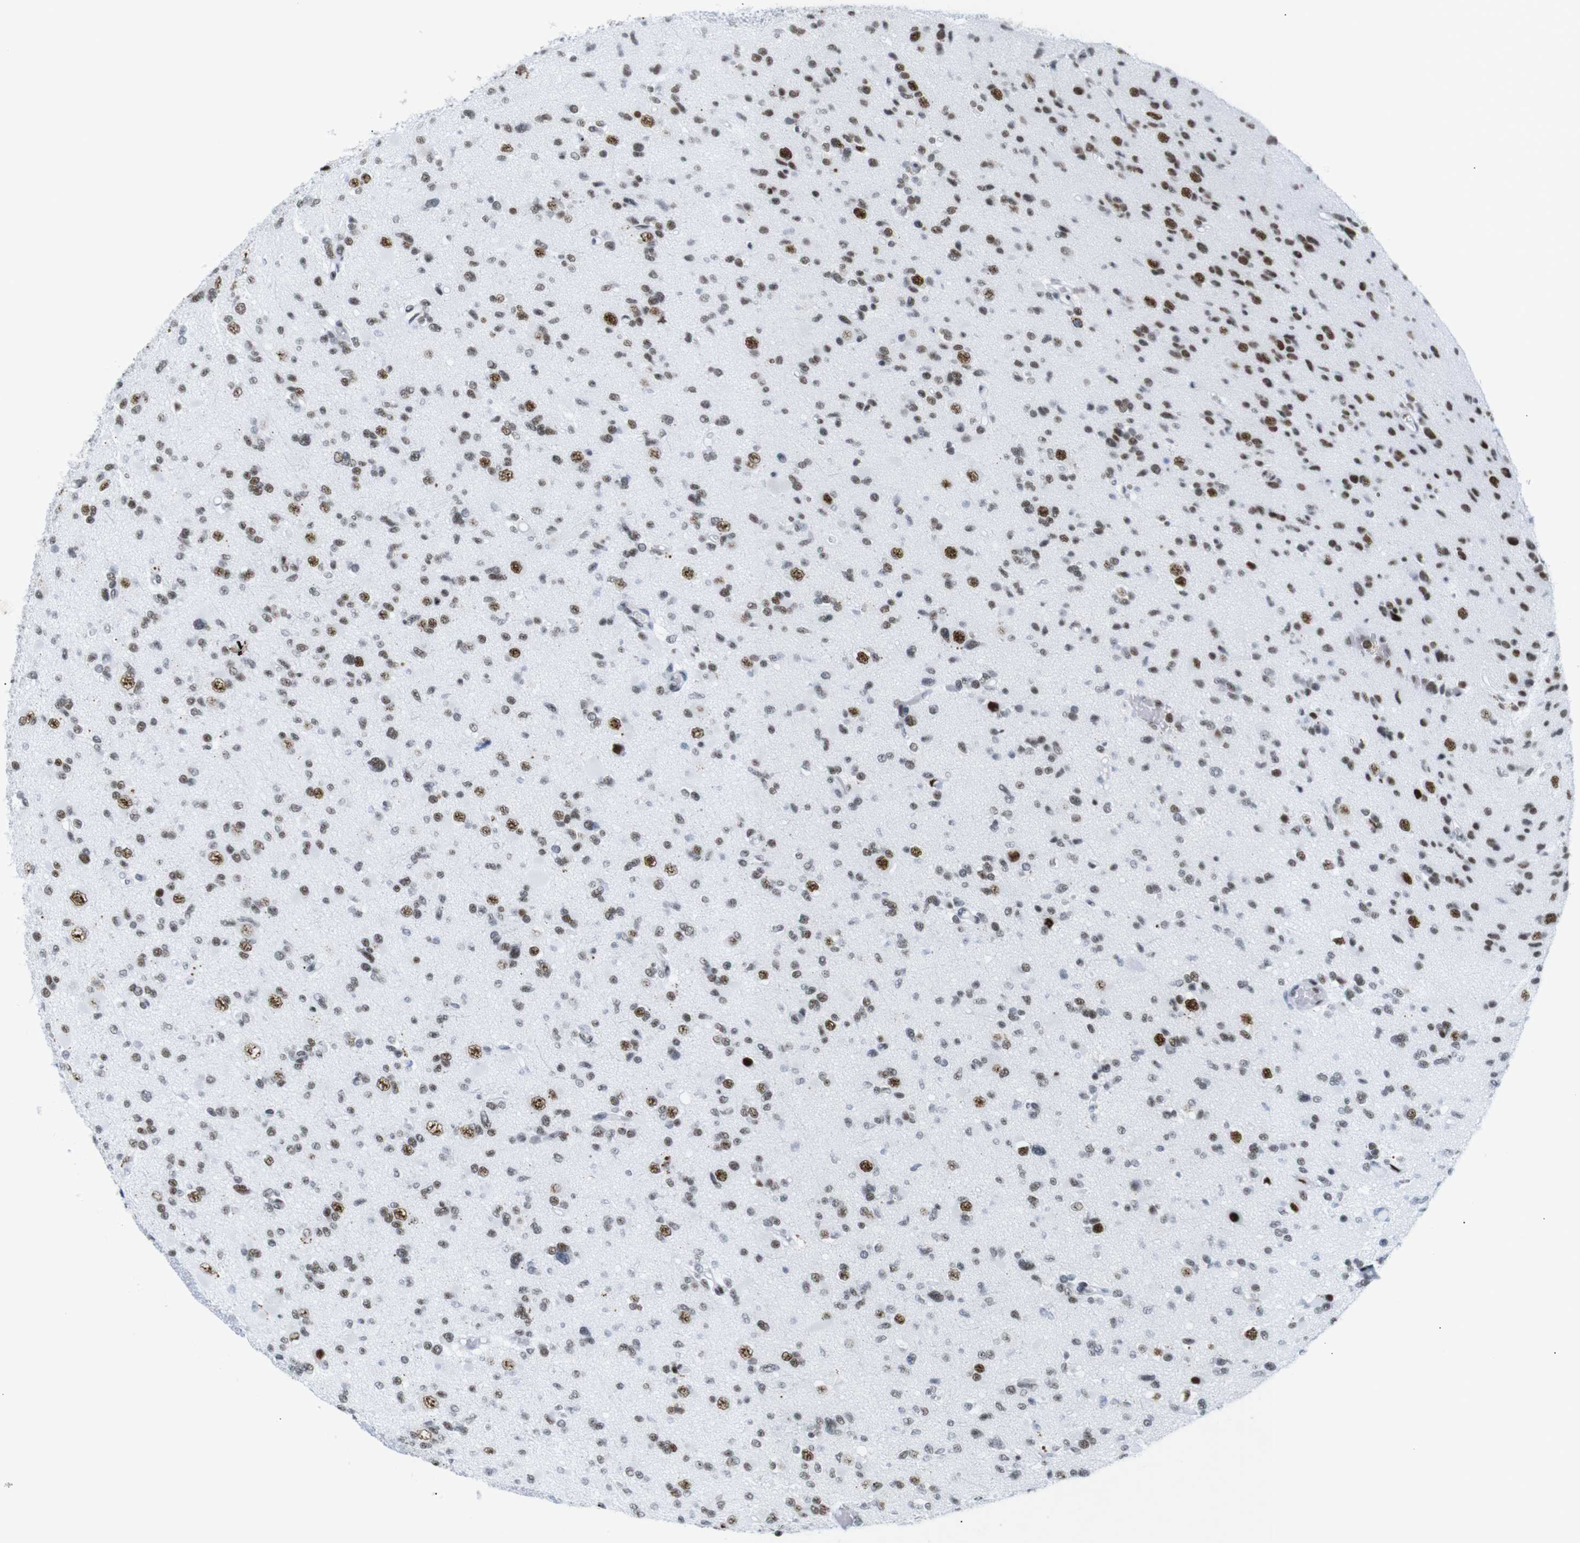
{"staining": {"intensity": "strong", "quantity": "<25%", "location": "nuclear"}, "tissue": "glioma", "cell_type": "Tumor cells", "image_type": "cancer", "snomed": [{"axis": "morphology", "description": "Glioma, malignant, Low grade"}, {"axis": "topography", "description": "Brain"}], "caption": "Immunohistochemistry staining of glioma, which reveals medium levels of strong nuclear expression in about <25% of tumor cells indicating strong nuclear protein expression. The staining was performed using DAB (brown) for protein detection and nuclei were counterstained in hematoxylin (blue).", "gene": "TRA2B", "patient": {"sex": "female", "age": 22}}